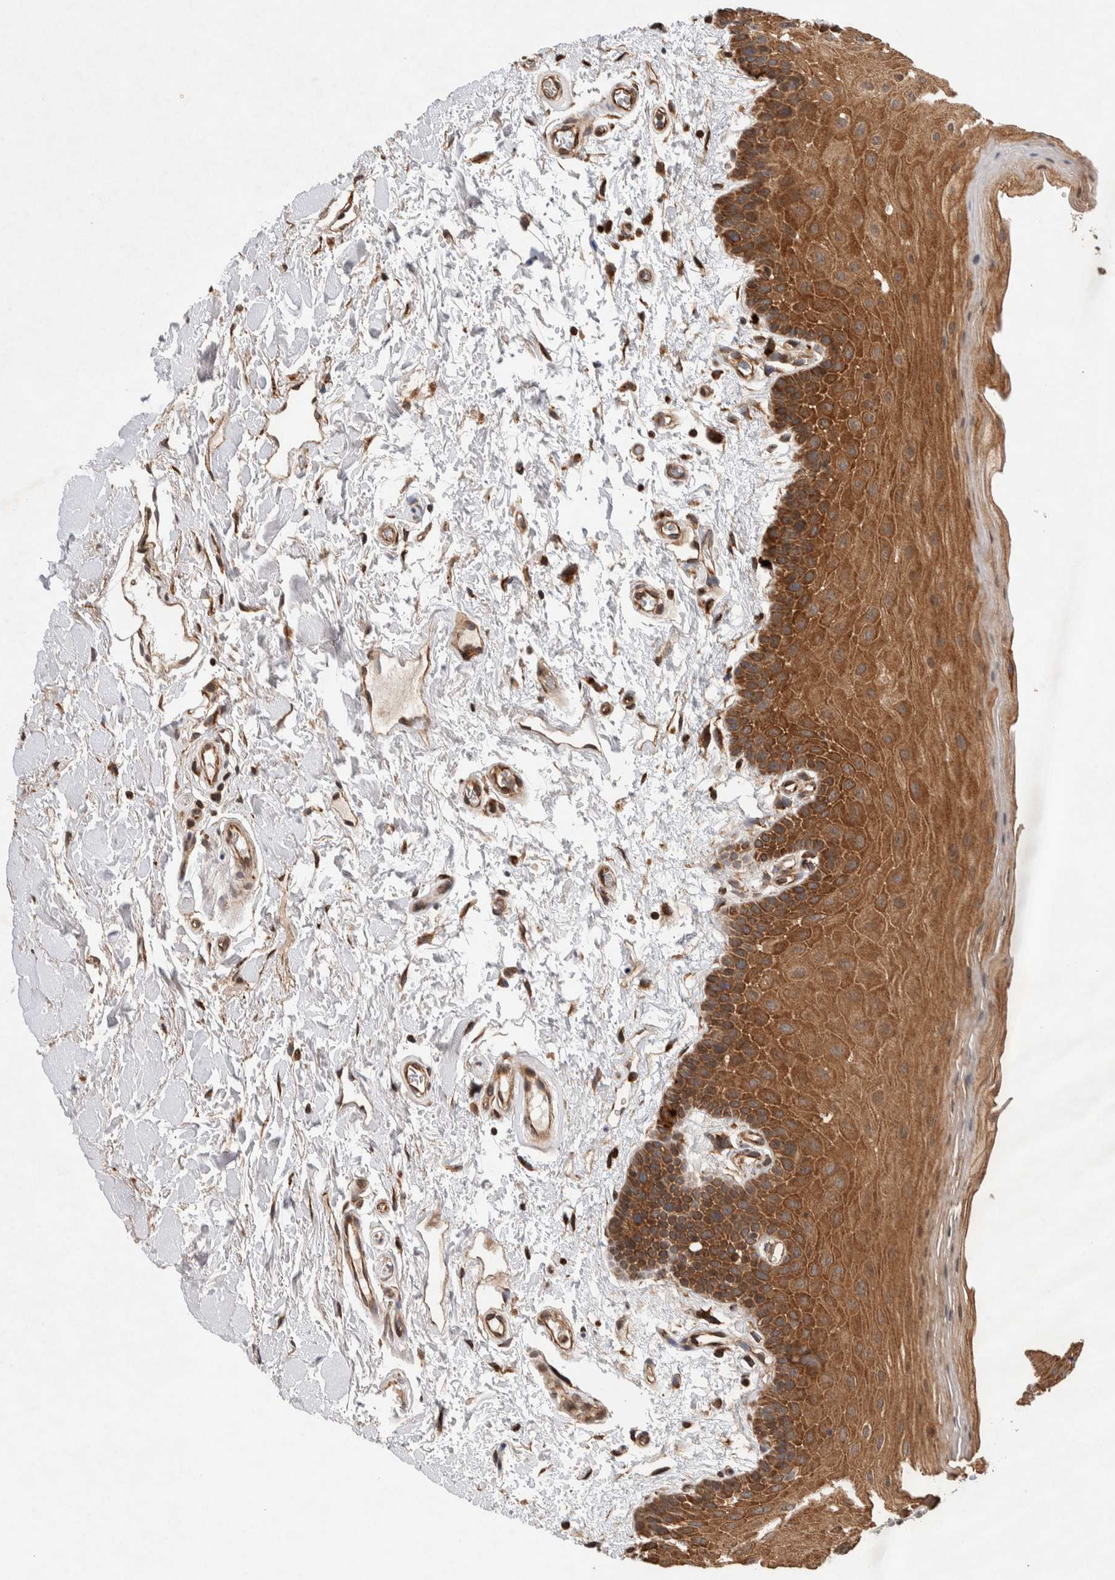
{"staining": {"intensity": "strong", "quantity": ">75%", "location": "cytoplasmic/membranous"}, "tissue": "oral mucosa", "cell_type": "Squamous epithelial cells", "image_type": "normal", "snomed": [{"axis": "morphology", "description": "Normal tissue, NOS"}, {"axis": "topography", "description": "Oral tissue"}], "caption": "Immunohistochemical staining of normal human oral mucosa demonstrates high levels of strong cytoplasmic/membranous staining in about >75% of squamous epithelial cells. (Brightfield microscopy of DAB IHC at high magnification).", "gene": "LZTS1", "patient": {"sex": "male", "age": 62}}